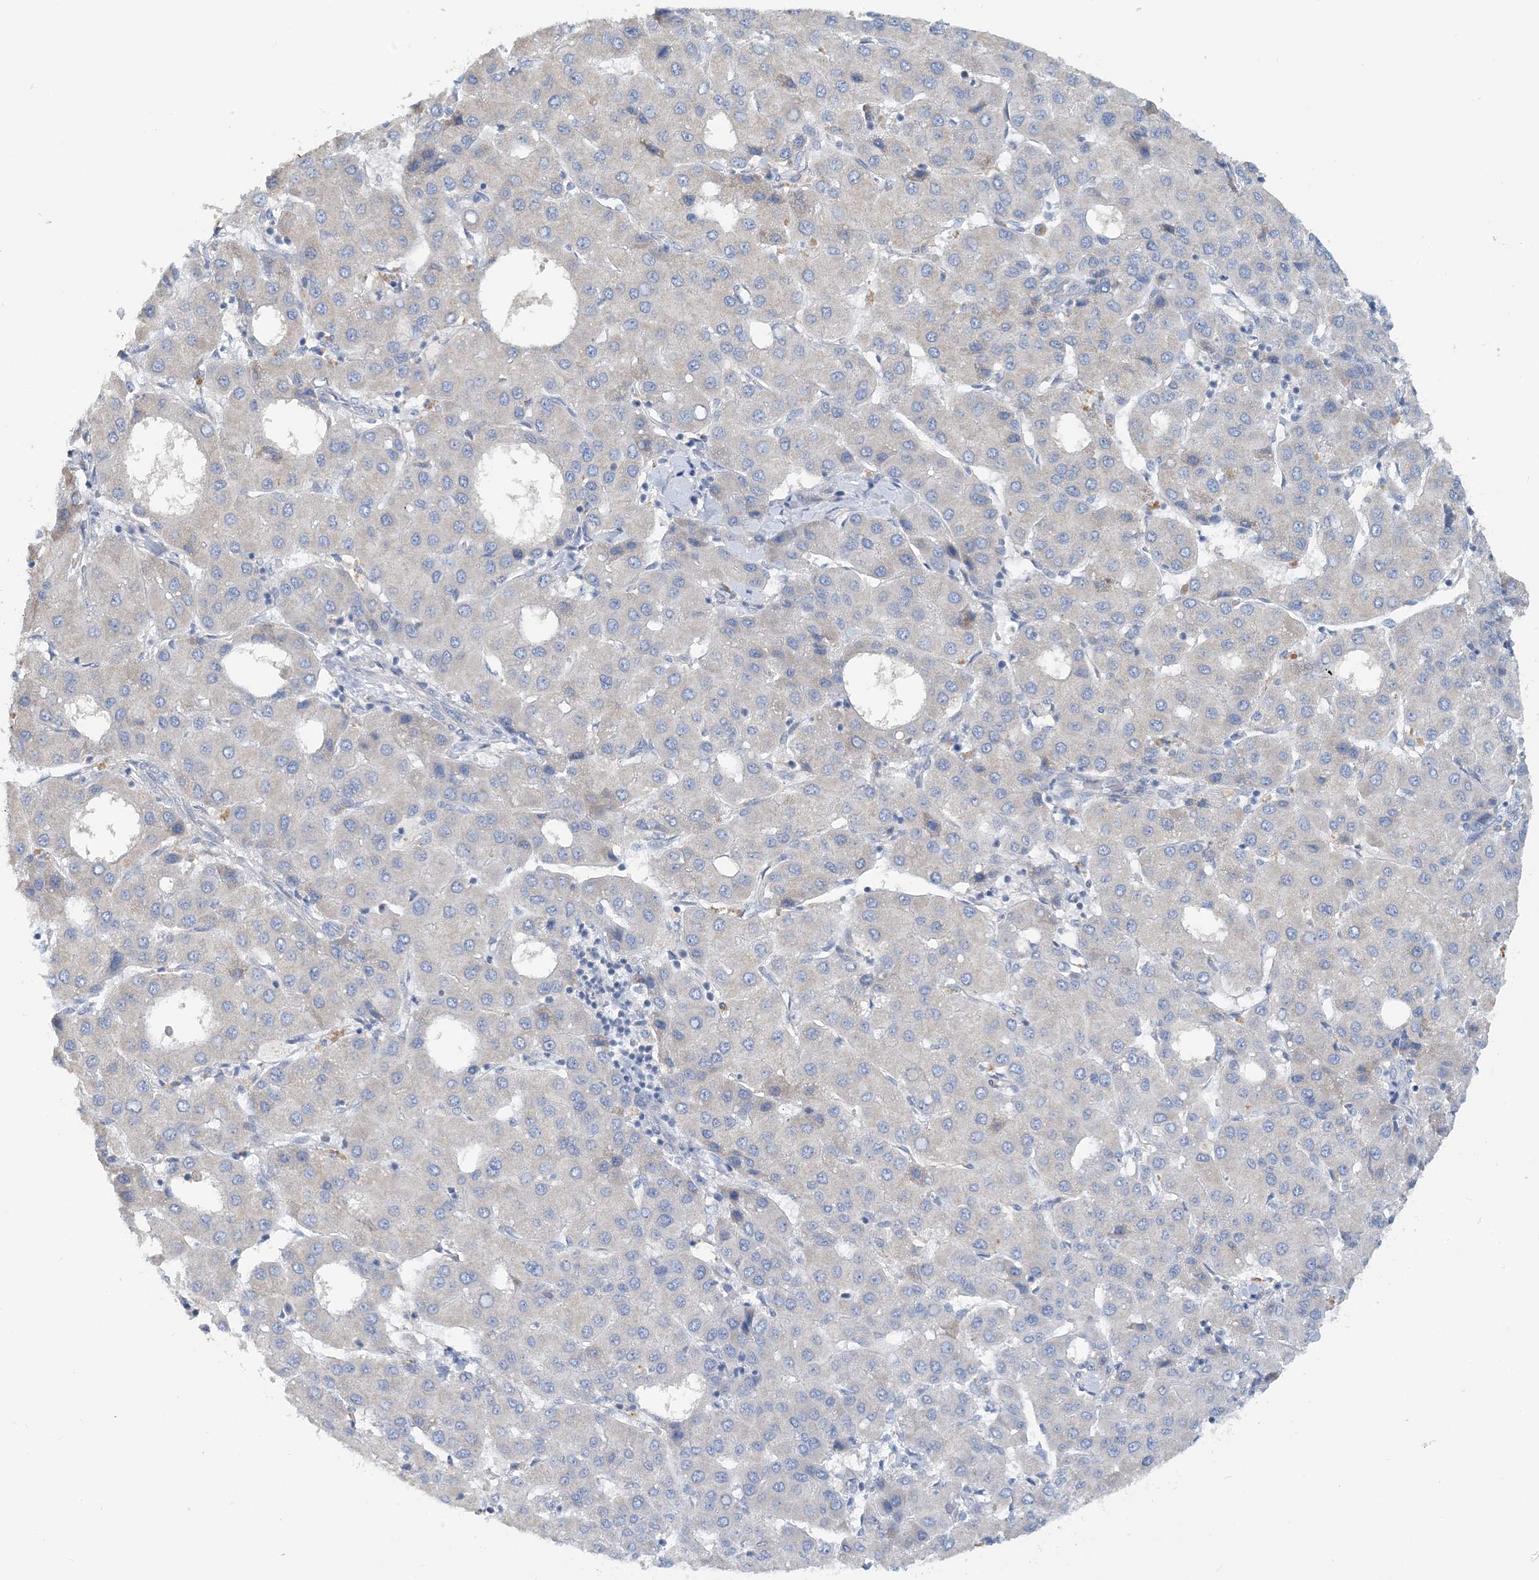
{"staining": {"intensity": "negative", "quantity": "none", "location": "none"}, "tissue": "liver cancer", "cell_type": "Tumor cells", "image_type": "cancer", "snomed": [{"axis": "morphology", "description": "Carcinoma, Hepatocellular, NOS"}, {"axis": "topography", "description": "Liver"}], "caption": "This histopathology image is of hepatocellular carcinoma (liver) stained with immunohistochemistry (IHC) to label a protein in brown with the nuclei are counter-stained blue. There is no expression in tumor cells. (Brightfield microscopy of DAB (3,3'-diaminobenzidine) immunohistochemistry at high magnification).", "gene": "ZCCHC18", "patient": {"sex": "male", "age": 65}}